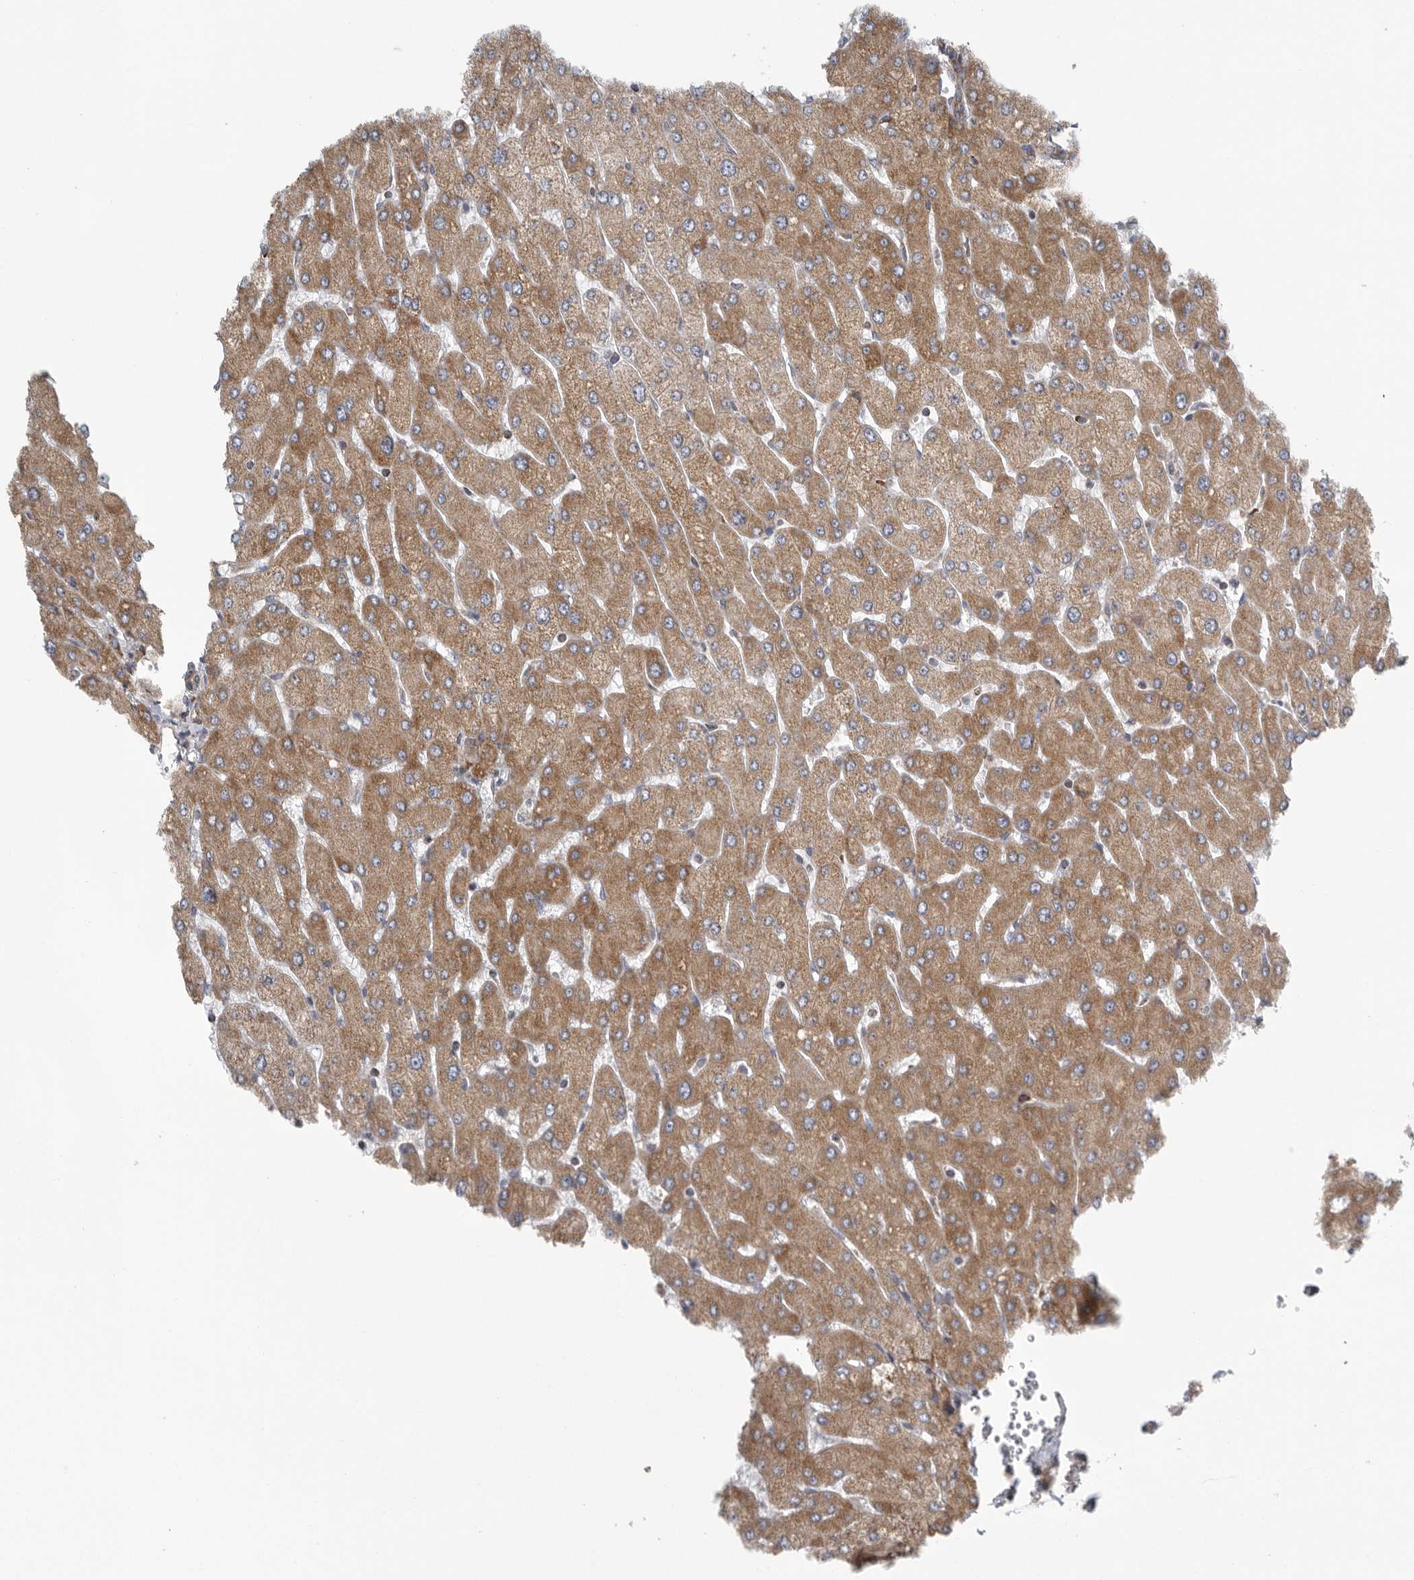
{"staining": {"intensity": "moderate", "quantity": ">75%", "location": "cytoplasmic/membranous"}, "tissue": "liver", "cell_type": "Cholangiocytes", "image_type": "normal", "snomed": [{"axis": "morphology", "description": "Normal tissue, NOS"}, {"axis": "topography", "description": "Liver"}], "caption": "An IHC histopathology image of benign tissue is shown. Protein staining in brown shows moderate cytoplasmic/membranous positivity in liver within cholangiocytes.", "gene": "FKBP8", "patient": {"sex": "male", "age": 55}}